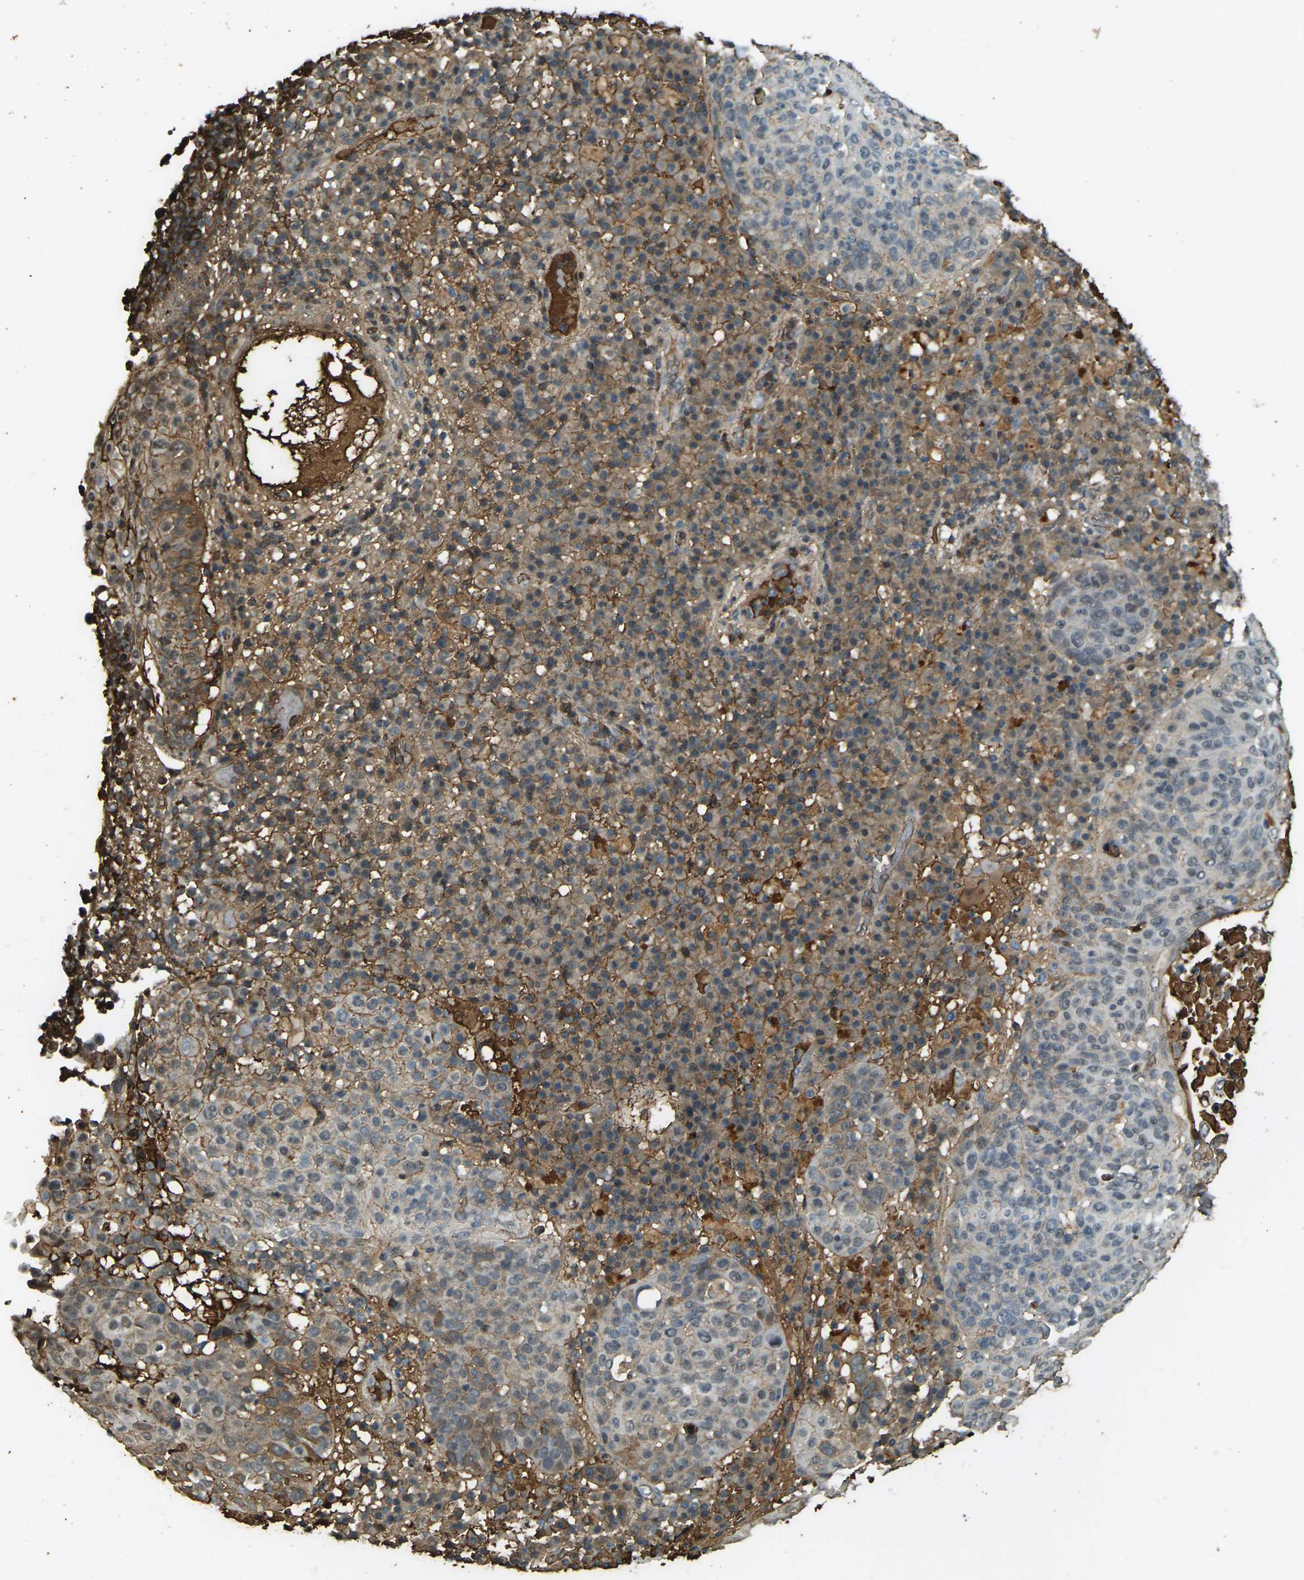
{"staining": {"intensity": "moderate", "quantity": "25%-75%", "location": "cytoplasmic/membranous"}, "tissue": "skin cancer", "cell_type": "Tumor cells", "image_type": "cancer", "snomed": [{"axis": "morphology", "description": "Squamous cell carcinoma in situ, NOS"}, {"axis": "morphology", "description": "Squamous cell carcinoma, NOS"}, {"axis": "topography", "description": "Skin"}], "caption": "Human skin cancer (squamous cell carcinoma) stained for a protein (brown) reveals moderate cytoplasmic/membranous positive staining in about 25%-75% of tumor cells.", "gene": "CYP1B1", "patient": {"sex": "male", "age": 93}}